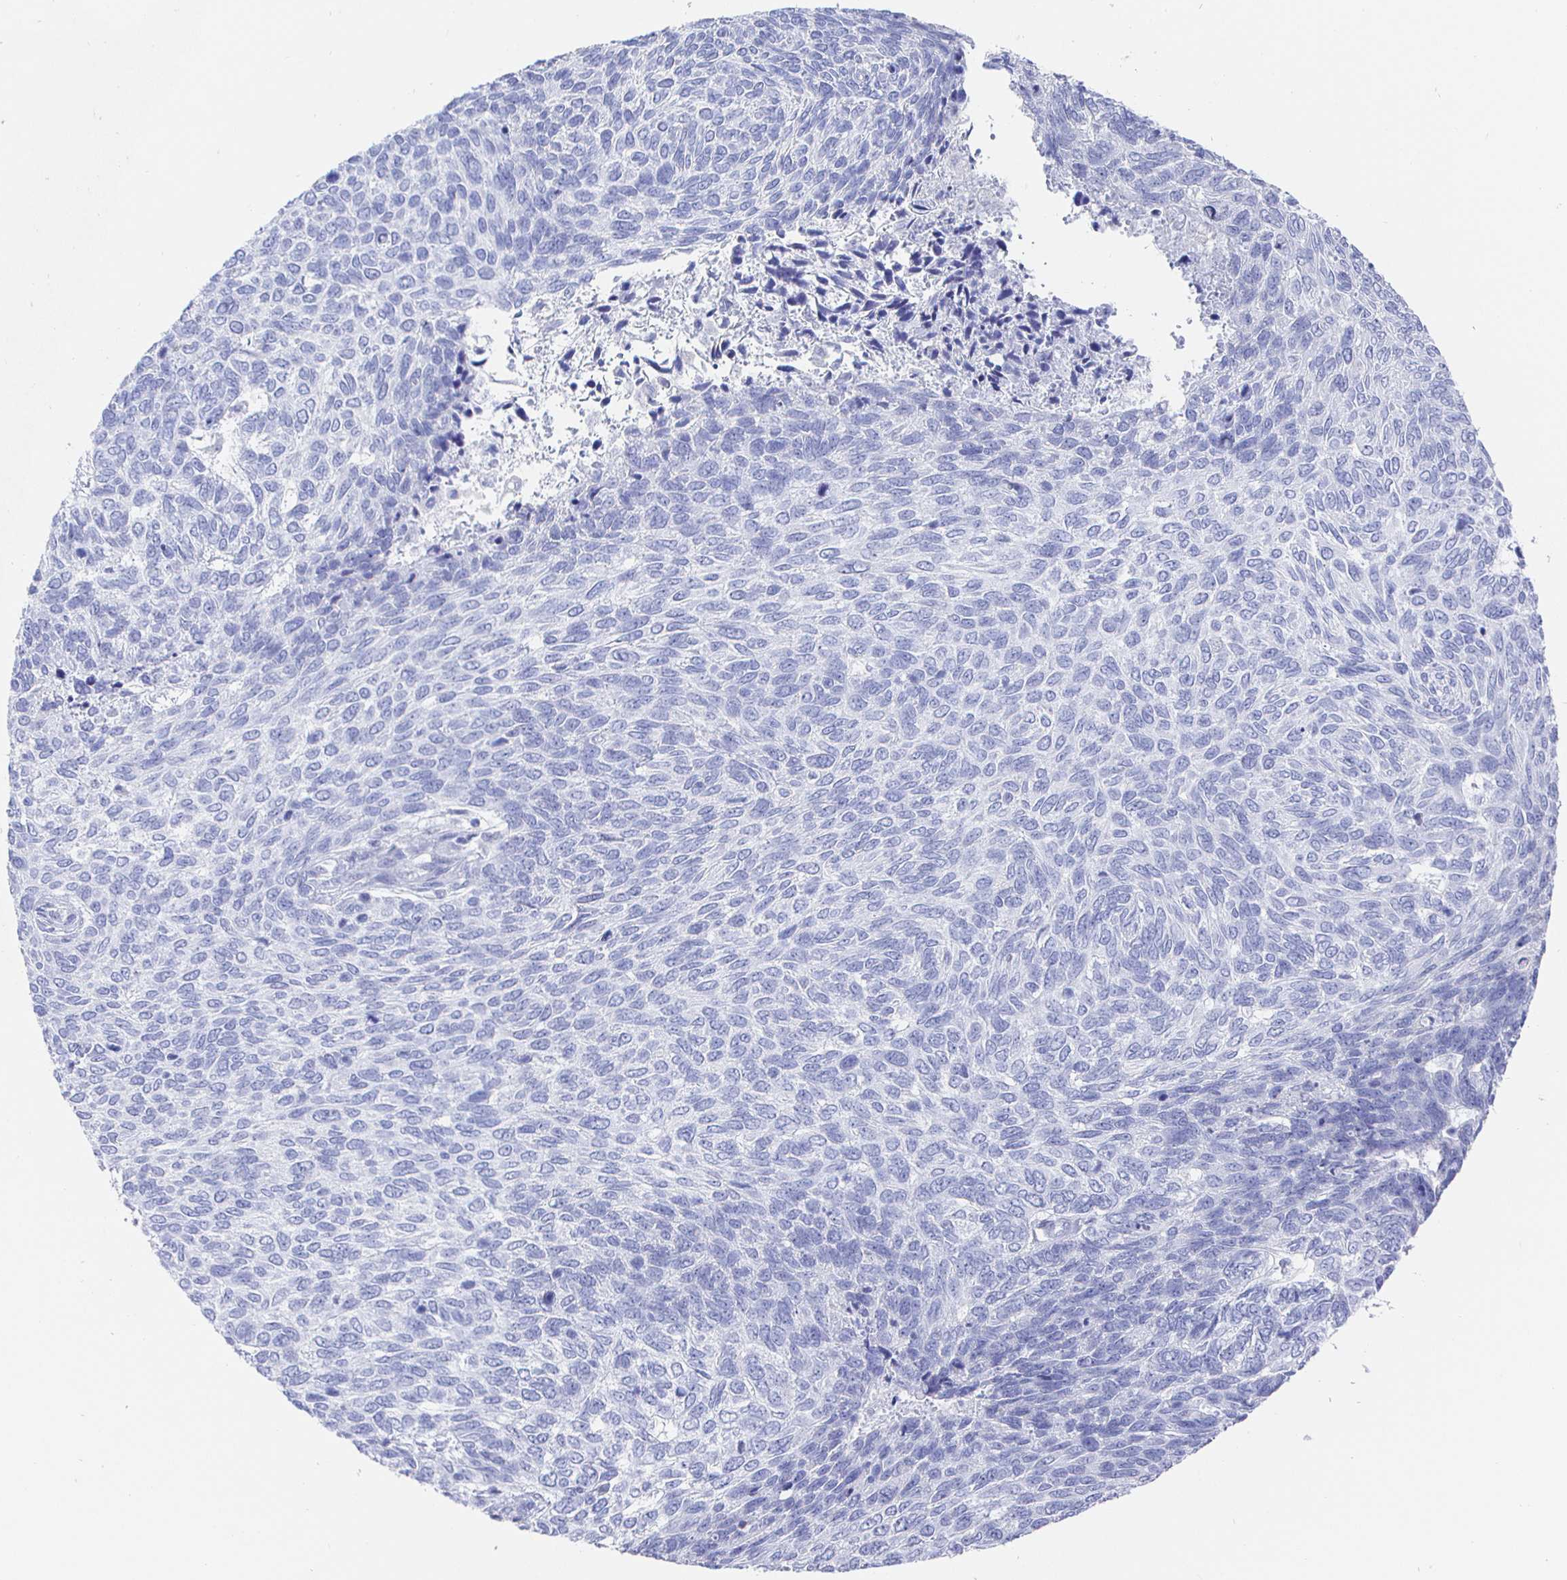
{"staining": {"intensity": "negative", "quantity": "none", "location": "none"}, "tissue": "skin cancer", "cell_type": "Tumor cells", "image_type": "cancer", "snomed": [{"axis": "morphology", "description": "Basal cell carcinoma"}, {"axis": "topography", "description": "Skin"}], "caption": "Immunohistochemistry of skin cancer reveals no positivity in tumor cells.", "gene": "CLCA1", "patient": {"sex": "female", "age": 65}}